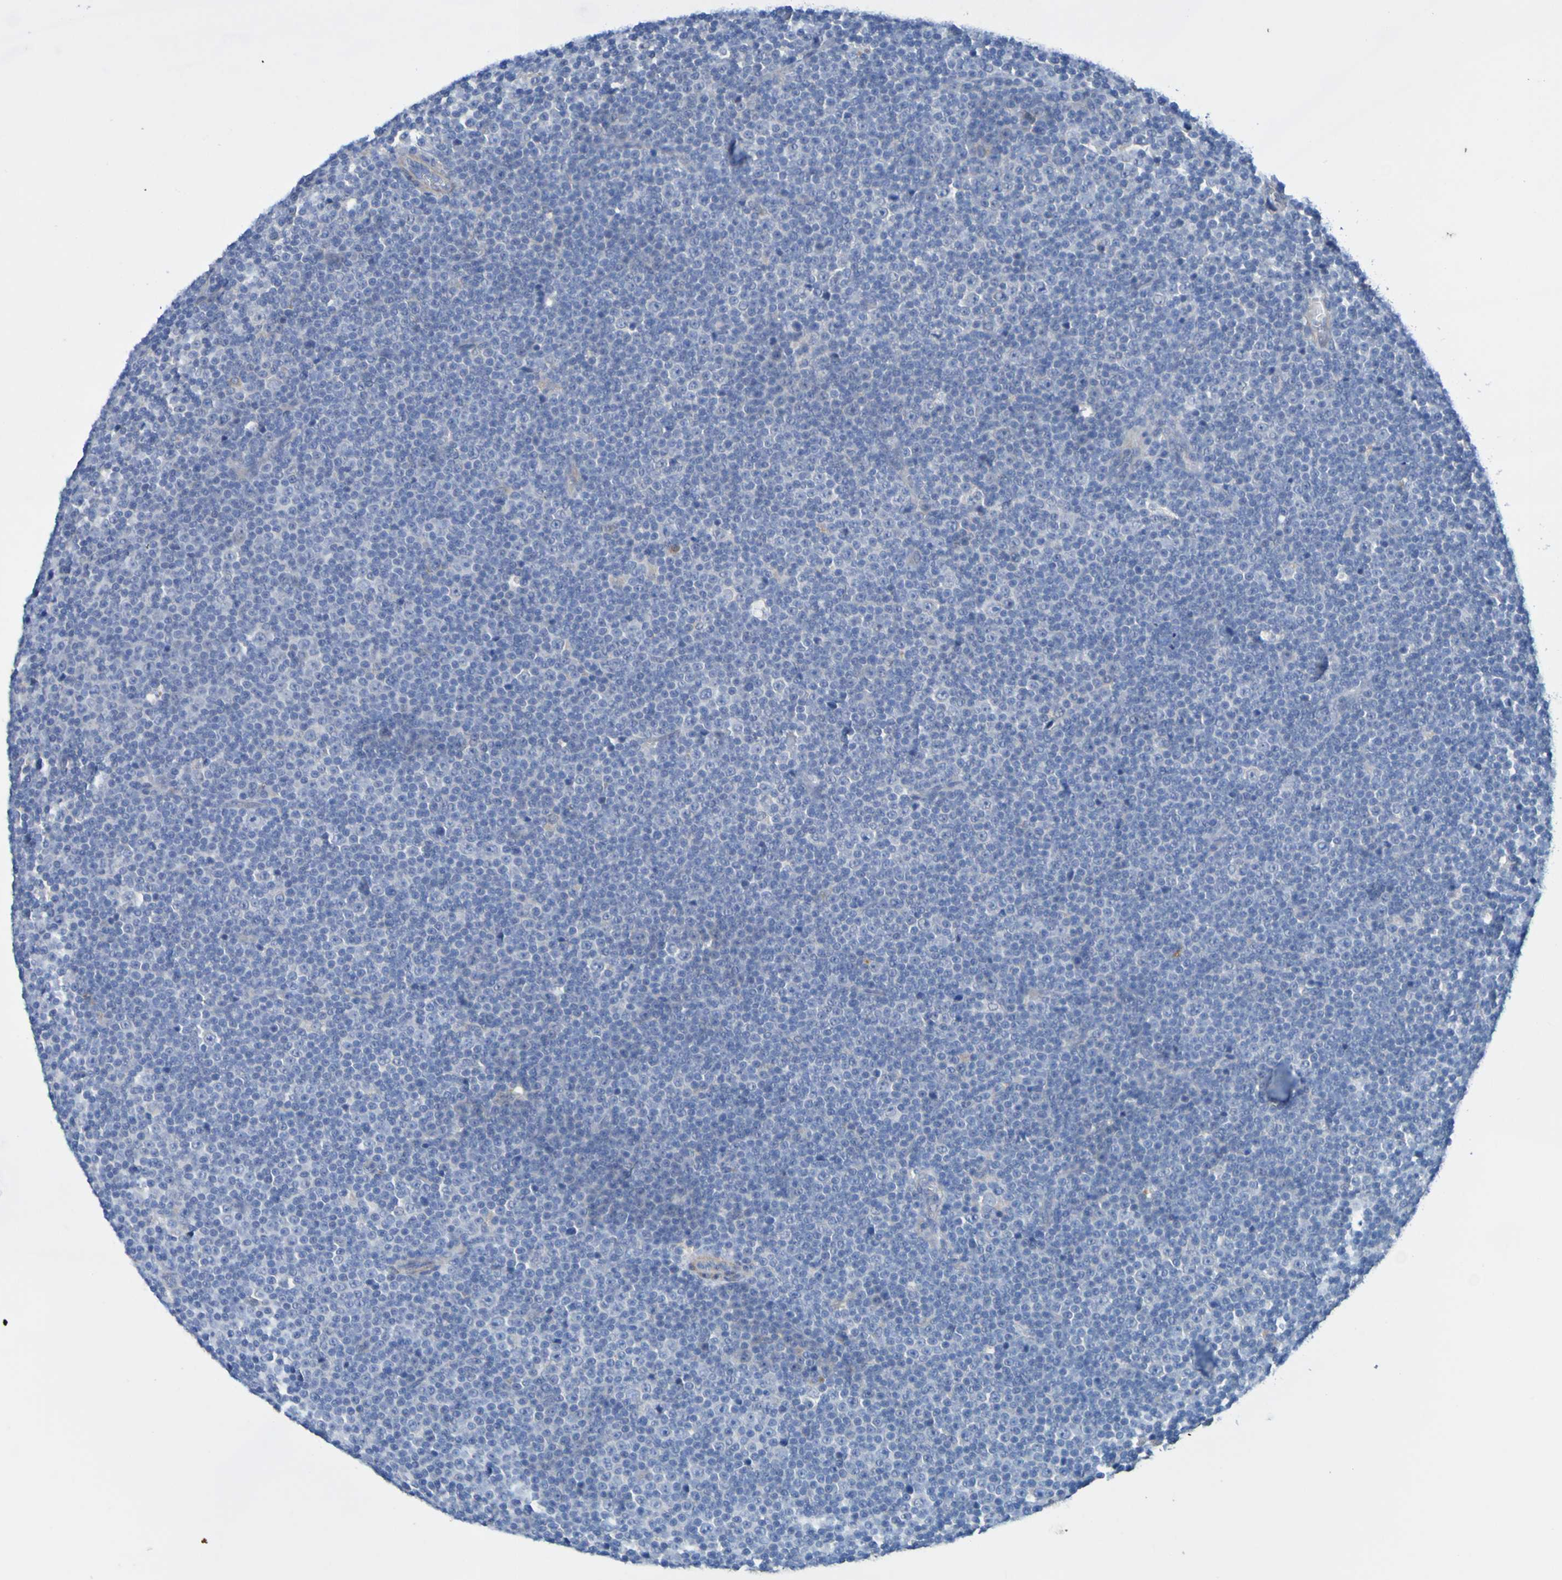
{"staining": {"intensity": "negative", "quantity": "none", "location": "none"}, "tissue": "lymphoma", "cell_type": "Tumor cells", "image_type": "cancer", "snomed": [{"axis": "morphology", "description": "Malignant lymphoma, non-Hodgkin's type, Low grade"}, {"axis": "topography", "description": "Lymph node"}], "caption": "DAB immunohistochemical staining of malignant lymphoma, non-Hodgkin's type (low-grade) reveals no significant staining in tumor cells.", "gene": "SRPRB", "patient": {"sex": "female", "age": 67}}